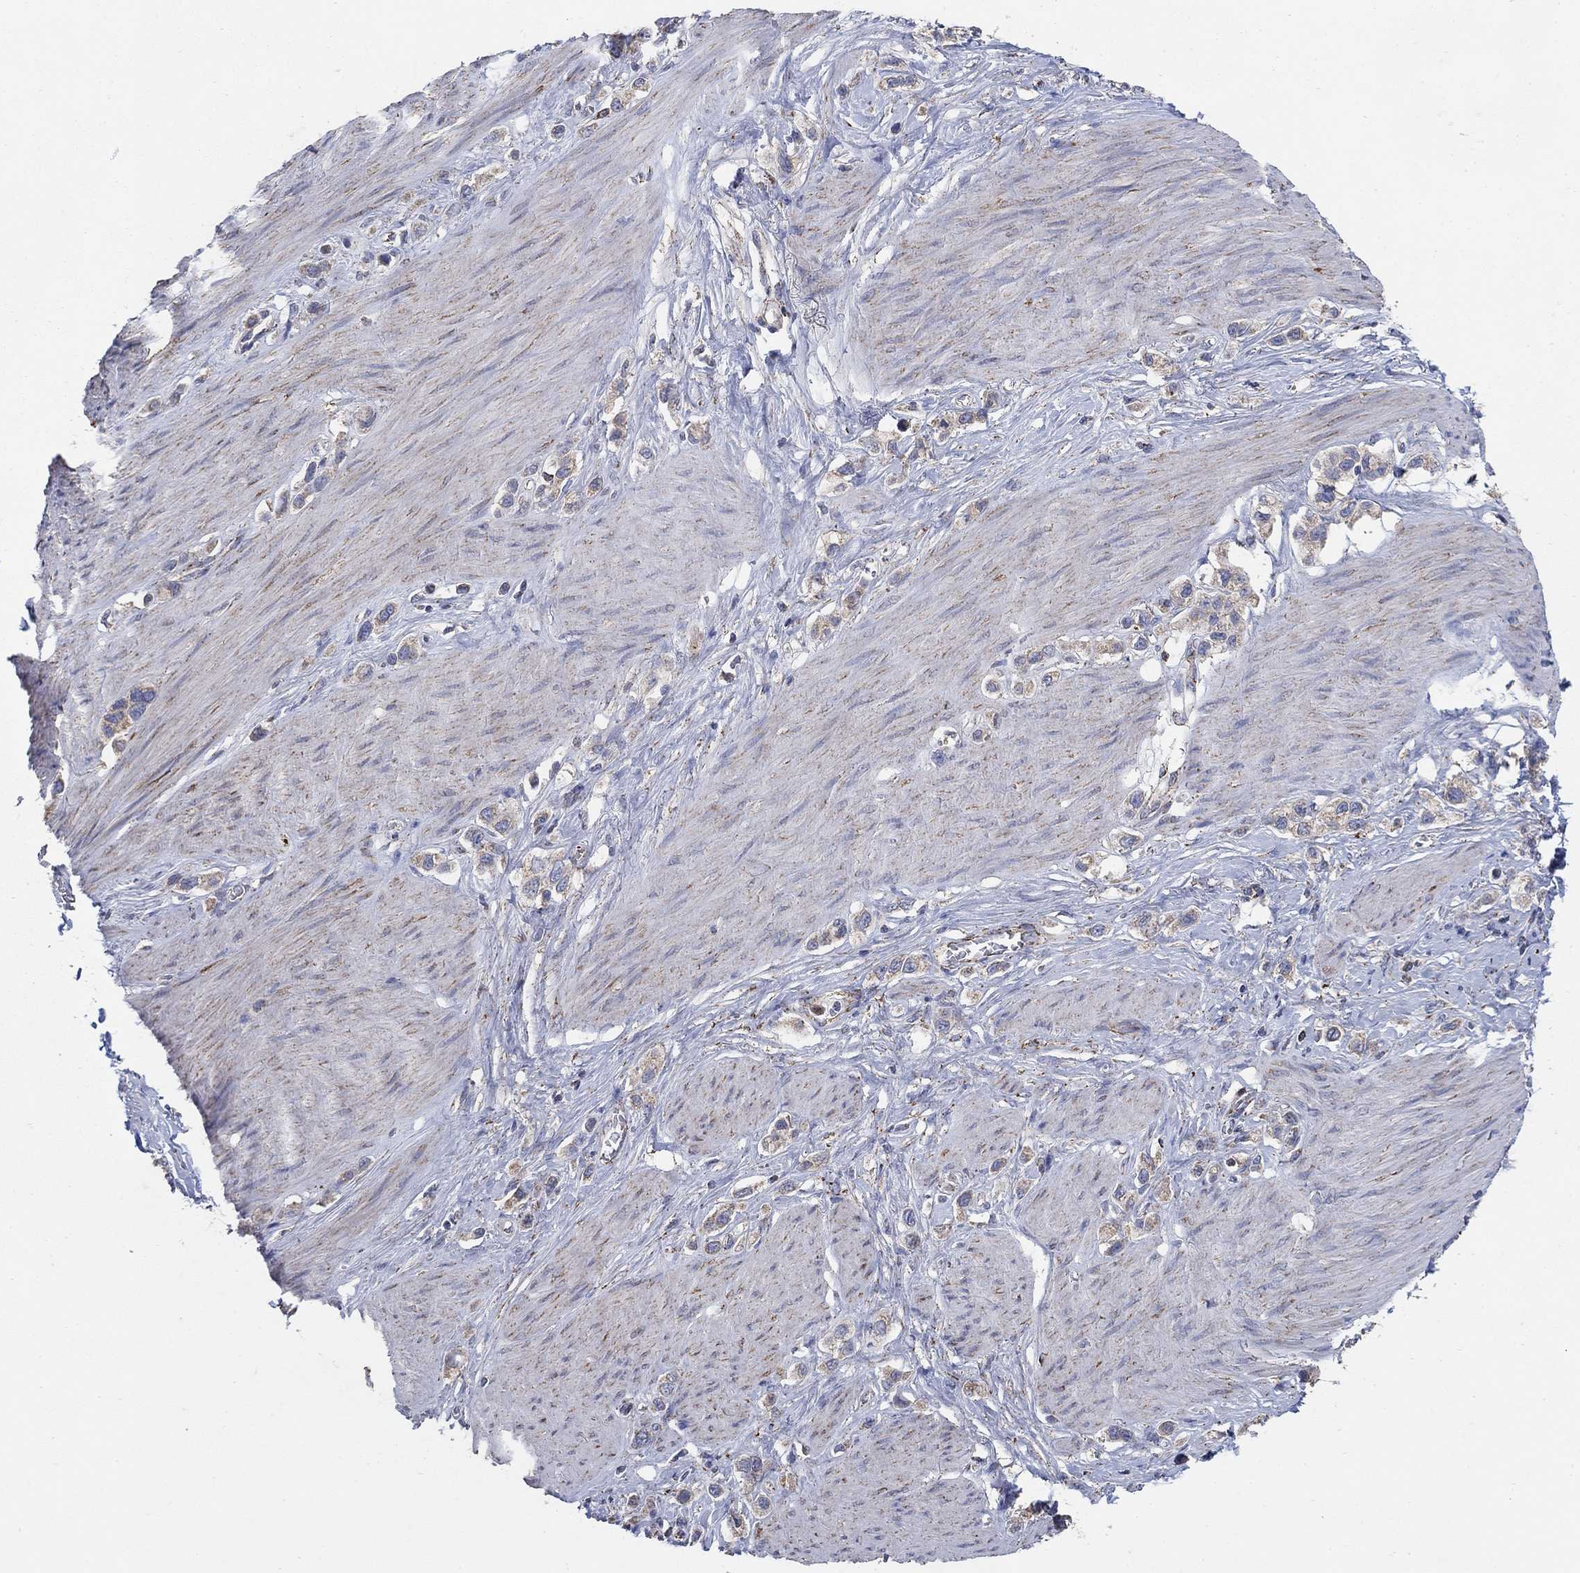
{"staining": {"intensity": "weak", "quantity": "25%-75%", "location": "cytoplasmic/membranous"}, "tissue": "stomach cancer", "cell_type": "Tumor cells", "image_type": "cancer", "snomed": [{"axis": "morphology", "description": "Normal tissue, NOS"}, {"axis": "morphology", "description": "Adenocarcinoma, NOS"}, {"axis": "morphology", "description": "Adenocarcinoma, High grade"}, {"axis": "topography", "description": "Stomach, upper"}, {"axis": "topography", "description": "Stomach"}], "caption": "Immunohistochemical staining of human stomach cancer exhibits low levels of weak cytoplasmic/membranous protein positivity in approximately 25%-75% of tumor cells. Immunohistochemistry stains the protein of interest in brown and the nuclei are stained blue.", "gene": "PNPLA2", "patient": {"sex": "female", "age": 65}}